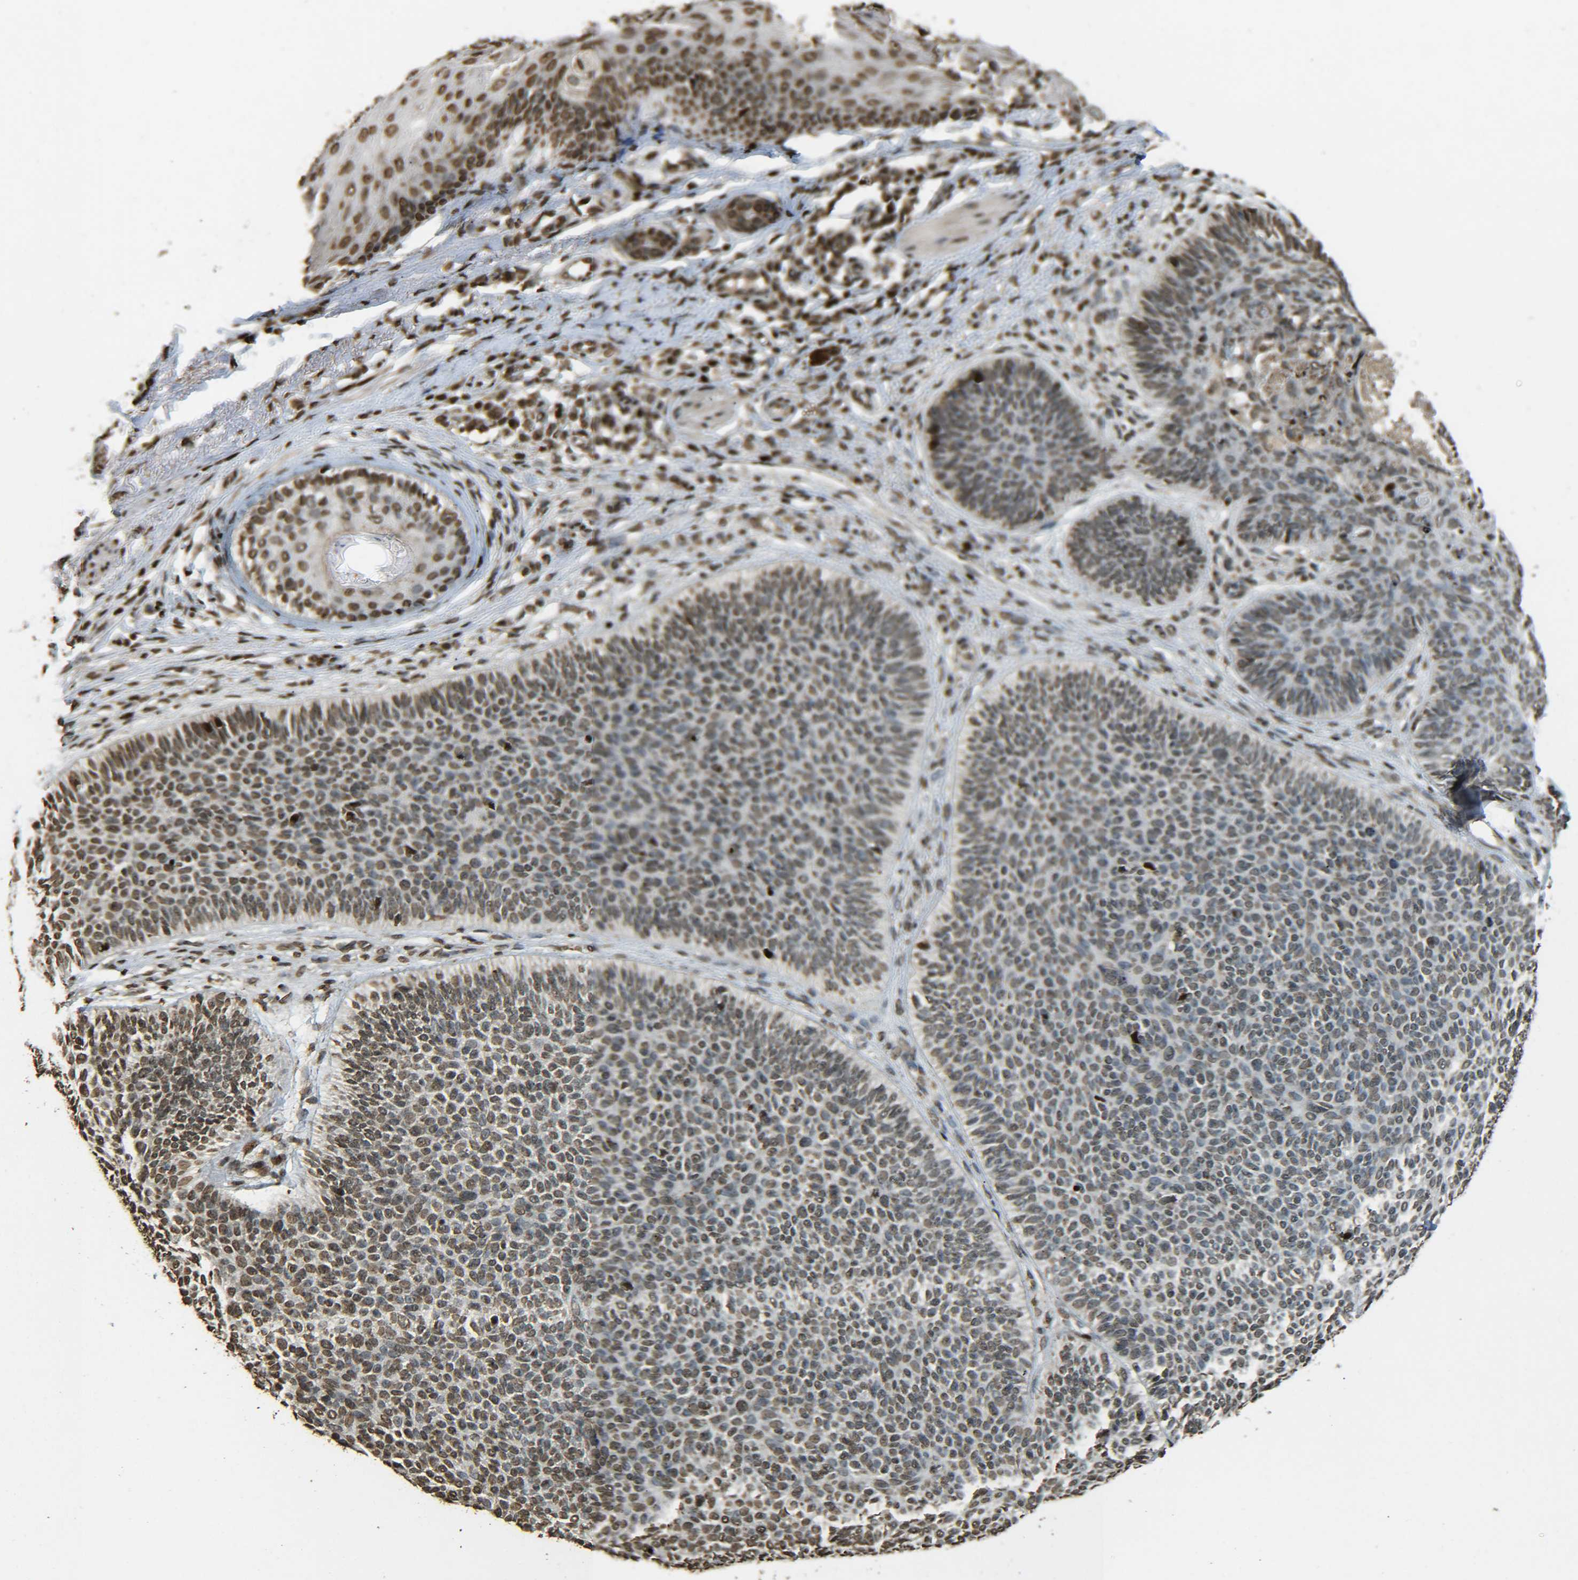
{"staining": {"intensity": "moderate", "quantity": ">75%", "location": "nuclear"}, "tissue": "skin cancer", "cell_type": "Tumor cells", "image_type": "cancer", "snomed": [{"axis": "morphology", "description": "Normal tissue, NOS"}, {"axis": "morphology", "description": "Basal cell carcinoma"}, {"axis": "topography", "description": "Skin"}], "caption": "A photomicrograph of human skin cancer (basal cell carcinoma) stained for a protein reveals moderate nuclear brown staining in tumor cells. (DAB (3,3'-diaminobenzidine) IHC with brightfield microscopy, high magnification).", "gene": "NEUROG2", "patient": {"sex": "male", "age": 52}}